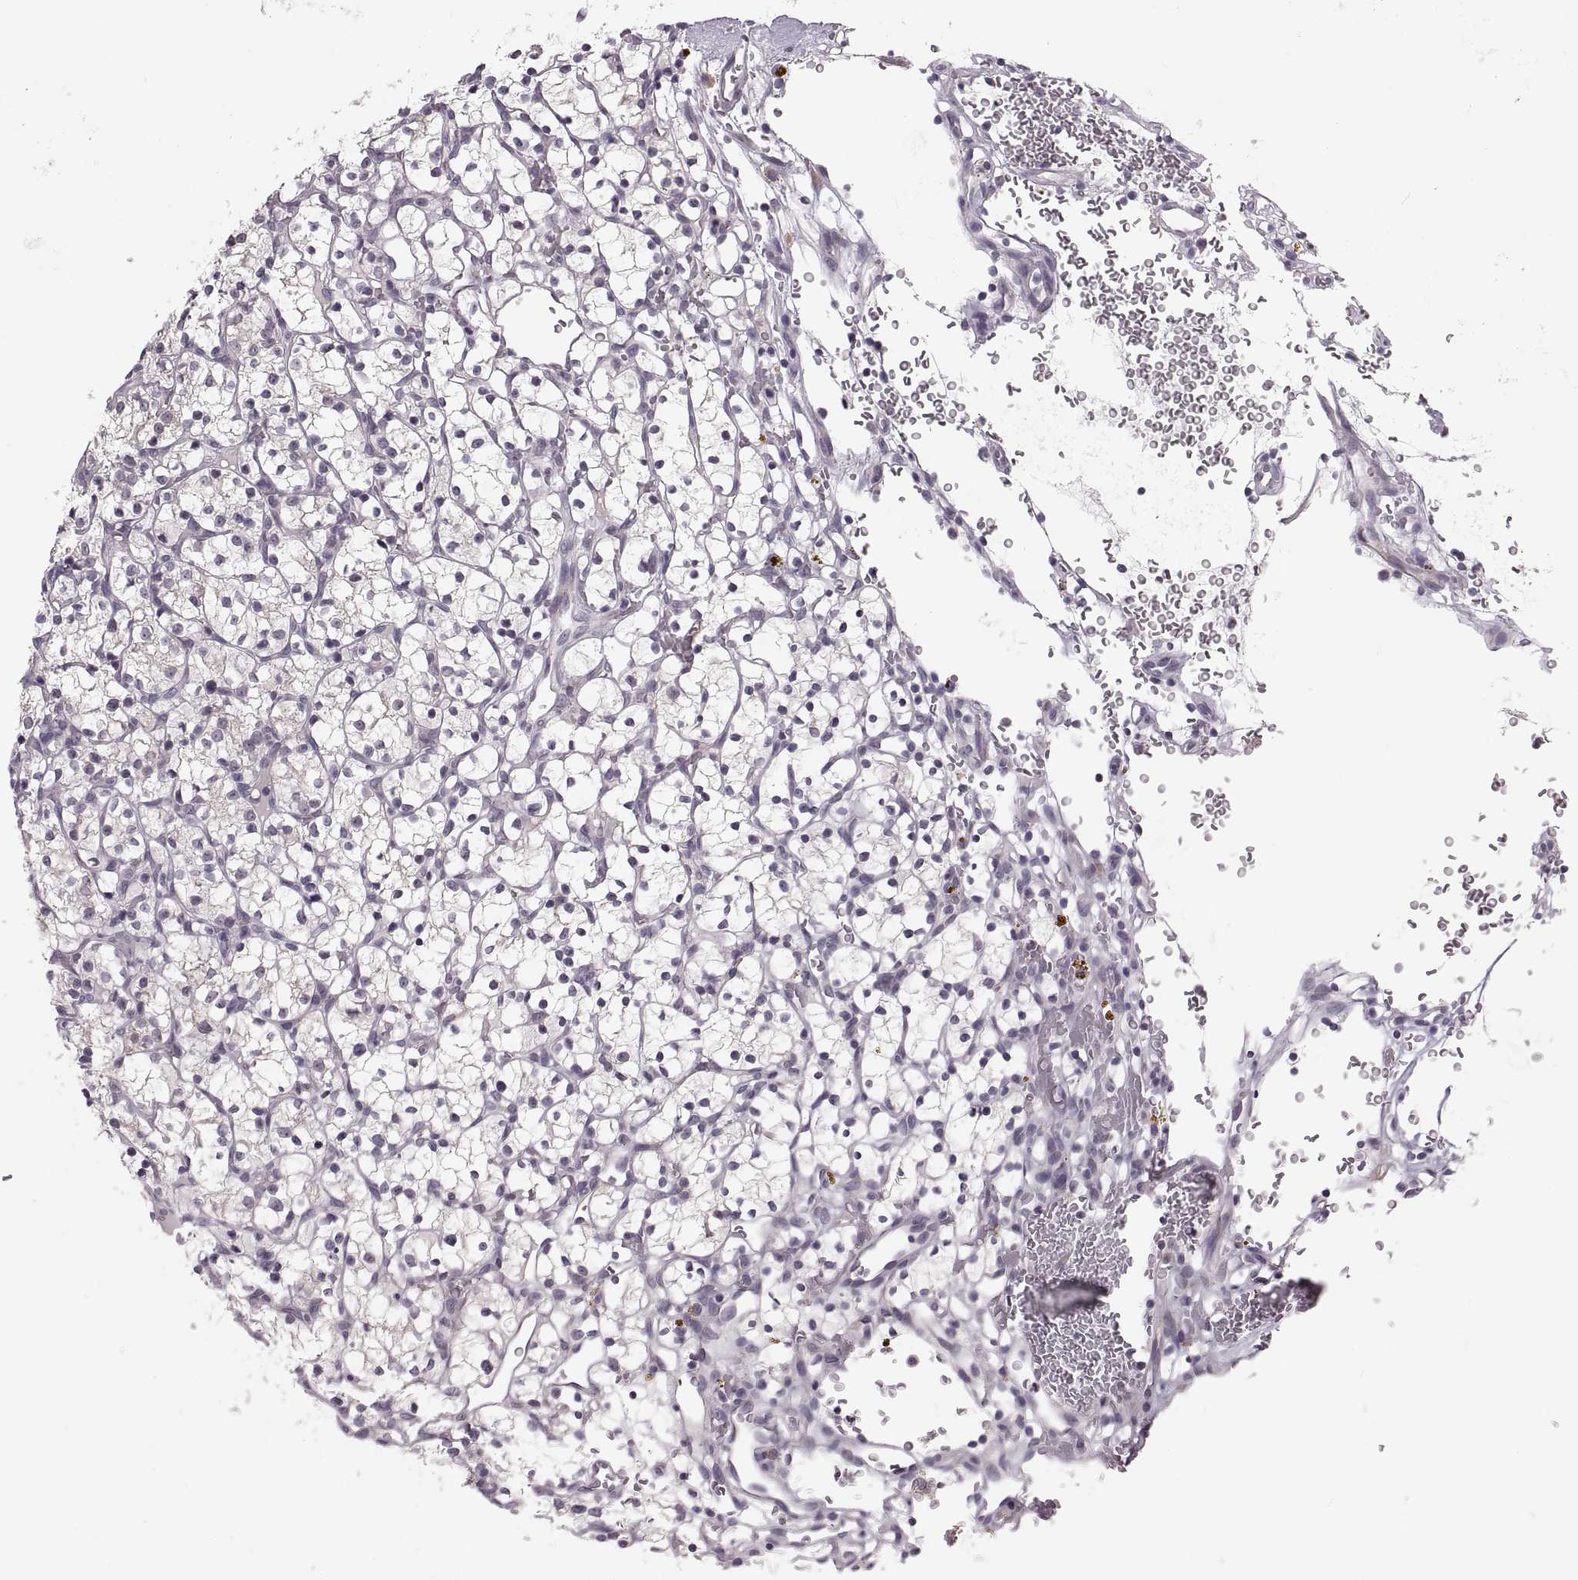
{"staining": {"intensity": "negative", "quantity": "none", "location": "none"}, "tissue": "renal cancer", "cell_type": "Tumor cells", "image_type": "cancer", "snomed": [{"axis": "morphology", "description": "Adenocarcinoma, NOS"}, {"axis": "topography", "description": "Kidney"}], "caption": "Renal cancer (adenocarcinoma) was stained to show a protein in brown. There is no significant staining in tumor cells.", "gene": "ADH6", "patient": {"sex": "female", "age": 64}}